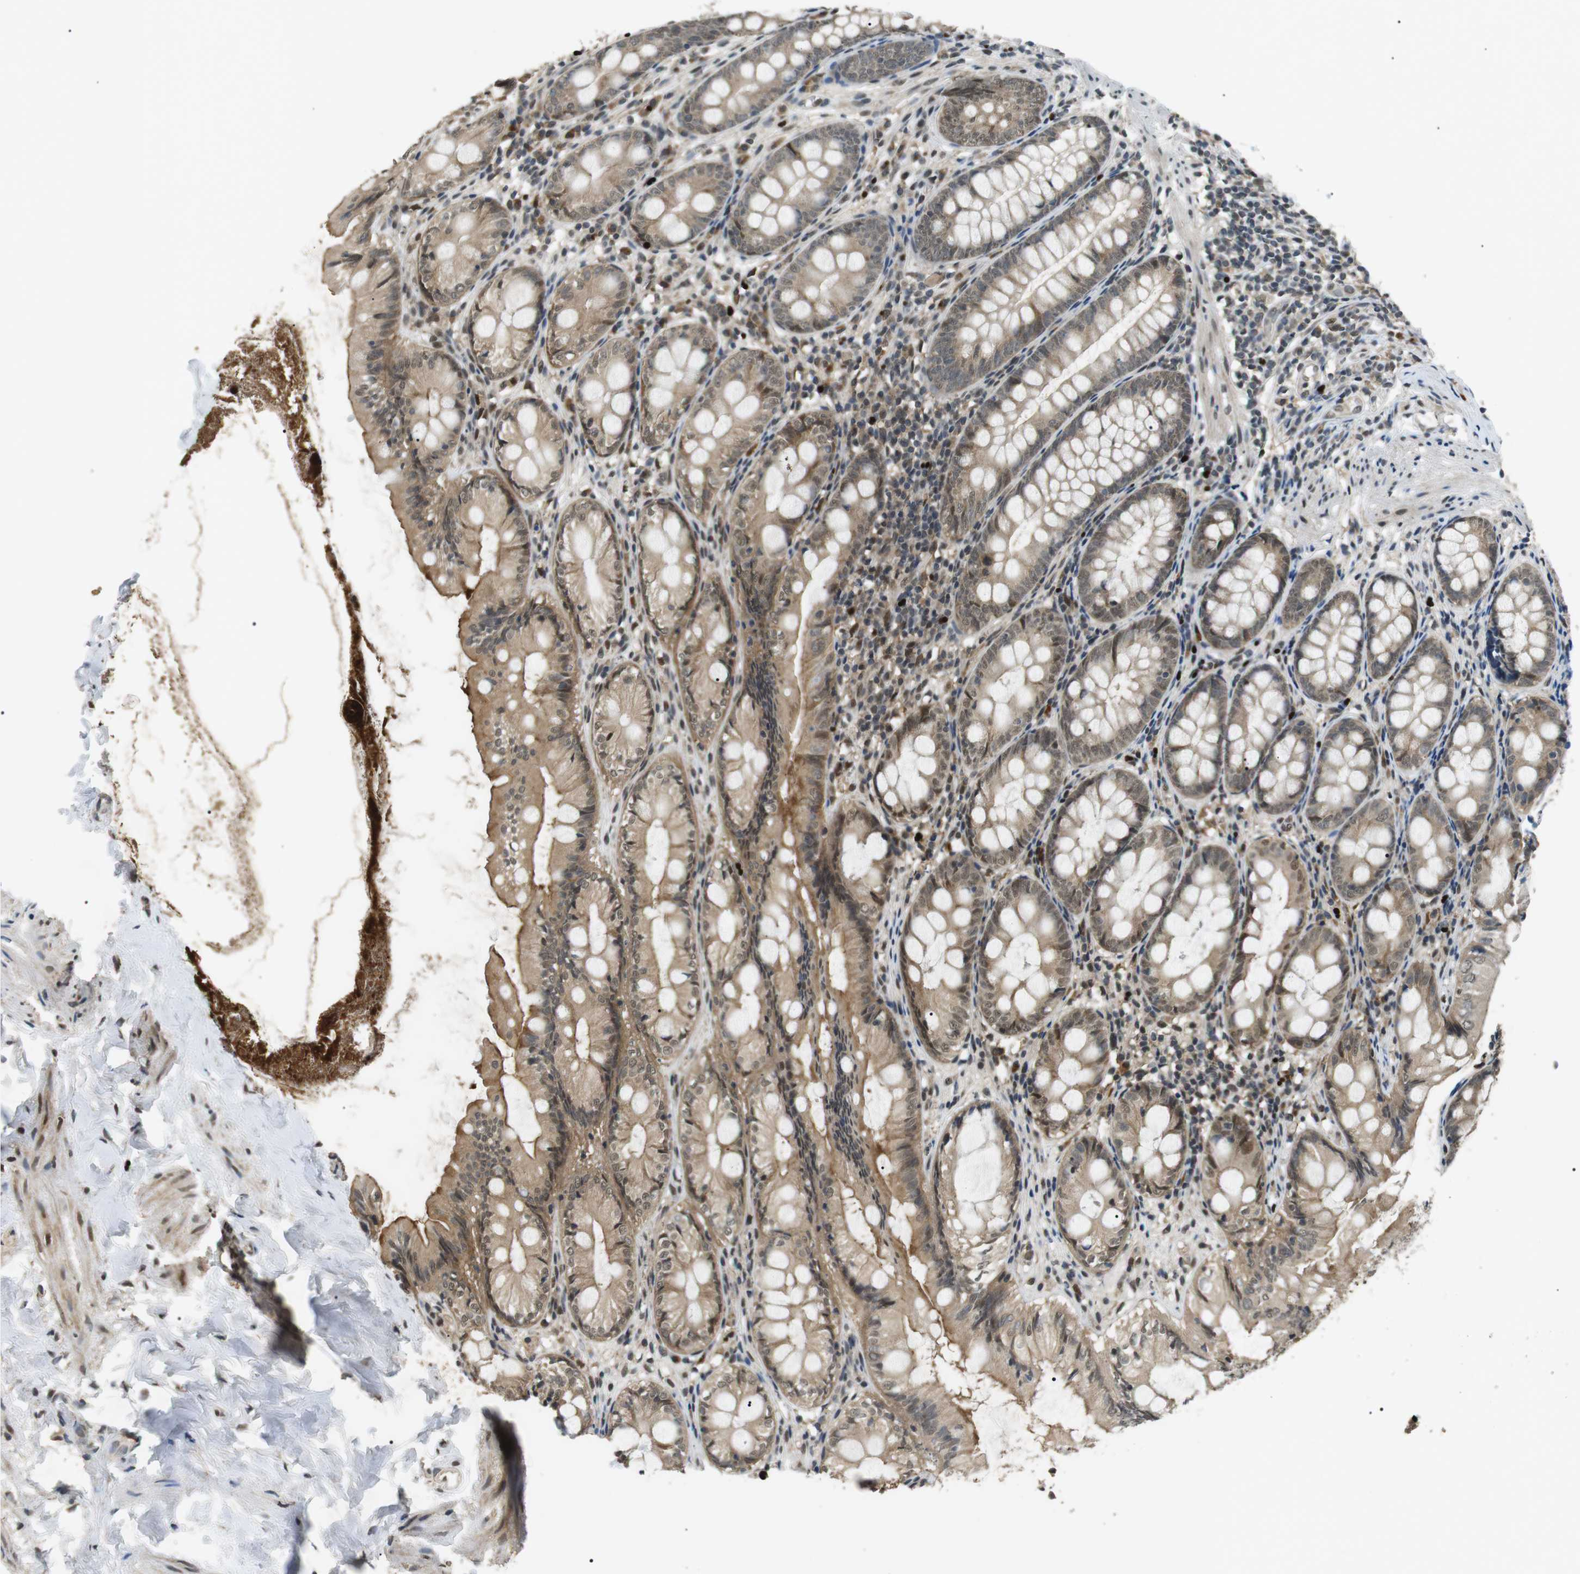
{"staining": {"intensity": "moderate", "quantity": ">75%", "location": "cytoplasmic/membranous,nuclear"}, "tissue": "appendix", "cell_type": "Glandular cells", "image_type": "normal", "snomed": [{"axis": "morphology", "description": "Normal tissue, NOS"}, {"axis": "topography", "description": "Appendix"}], "caption": "About >75% of glandular cells in normal appendix display moderate cytoplasmic/membranous,nuclear protein positivity as visualized by brown immunohistochemical staining.", "gene": "ORAI3", "patient": {"sex": "female", "age": 77}}